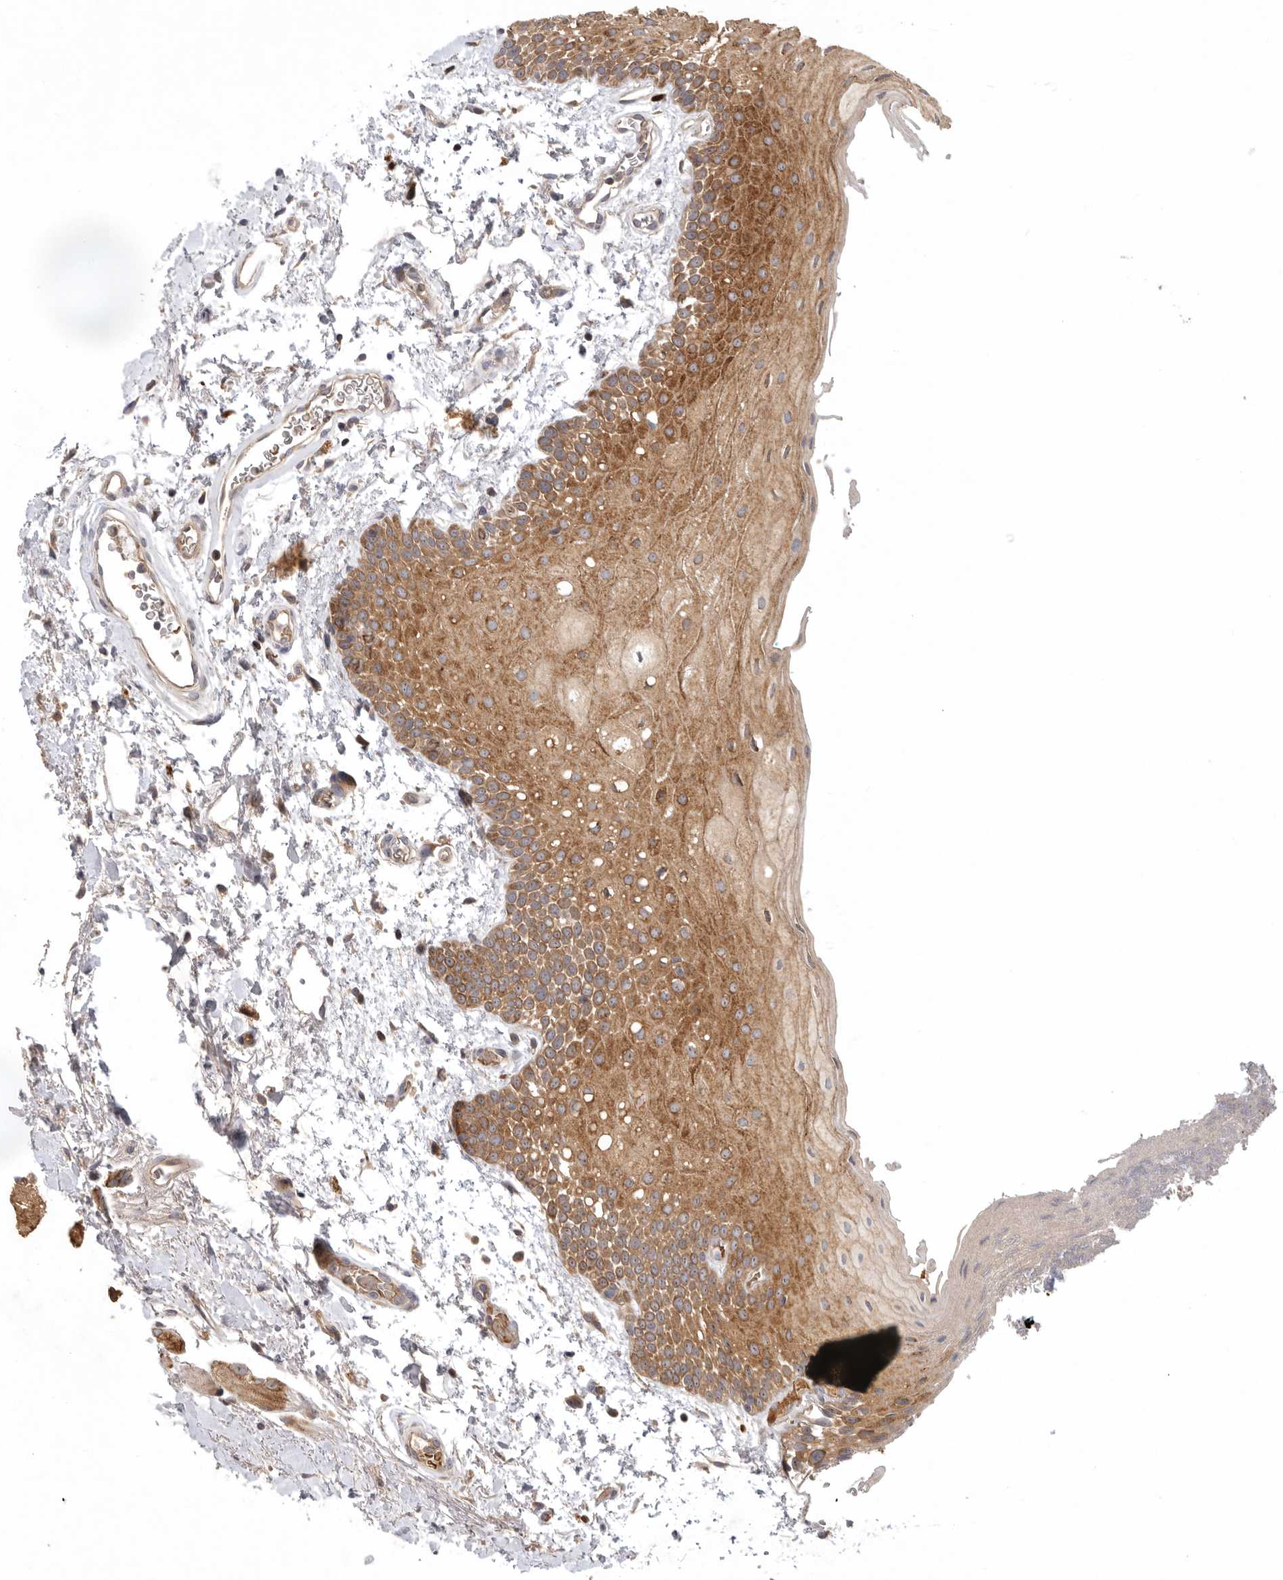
{"staining": {"intensity": "moderate", "quantity": ">75%", "location": "cytoplasmic/membranous"}, "tissue": "oral mucosa", "cell_type": "Squamous epithelial cells", "image_type": "normal", "snomed": [{"axis": "morphology", "description": "Normal tissue, NOS"}, {"axis": "topography", "description": "Oral tissue"}], "caption": "High-power microscopy captured an immunohistochemistry (IHC) image of normal oral mucosa, revealing moderate cytoplasmic/membranous positivity in about >75% of squamous epithelial cells. (DAB (3,3'-diaminobenzidine) IHC, brown staining for protein, blue staining for nuclei).", "gene": "KIF2B", "patient": {"sex": "male", "age": 62}}